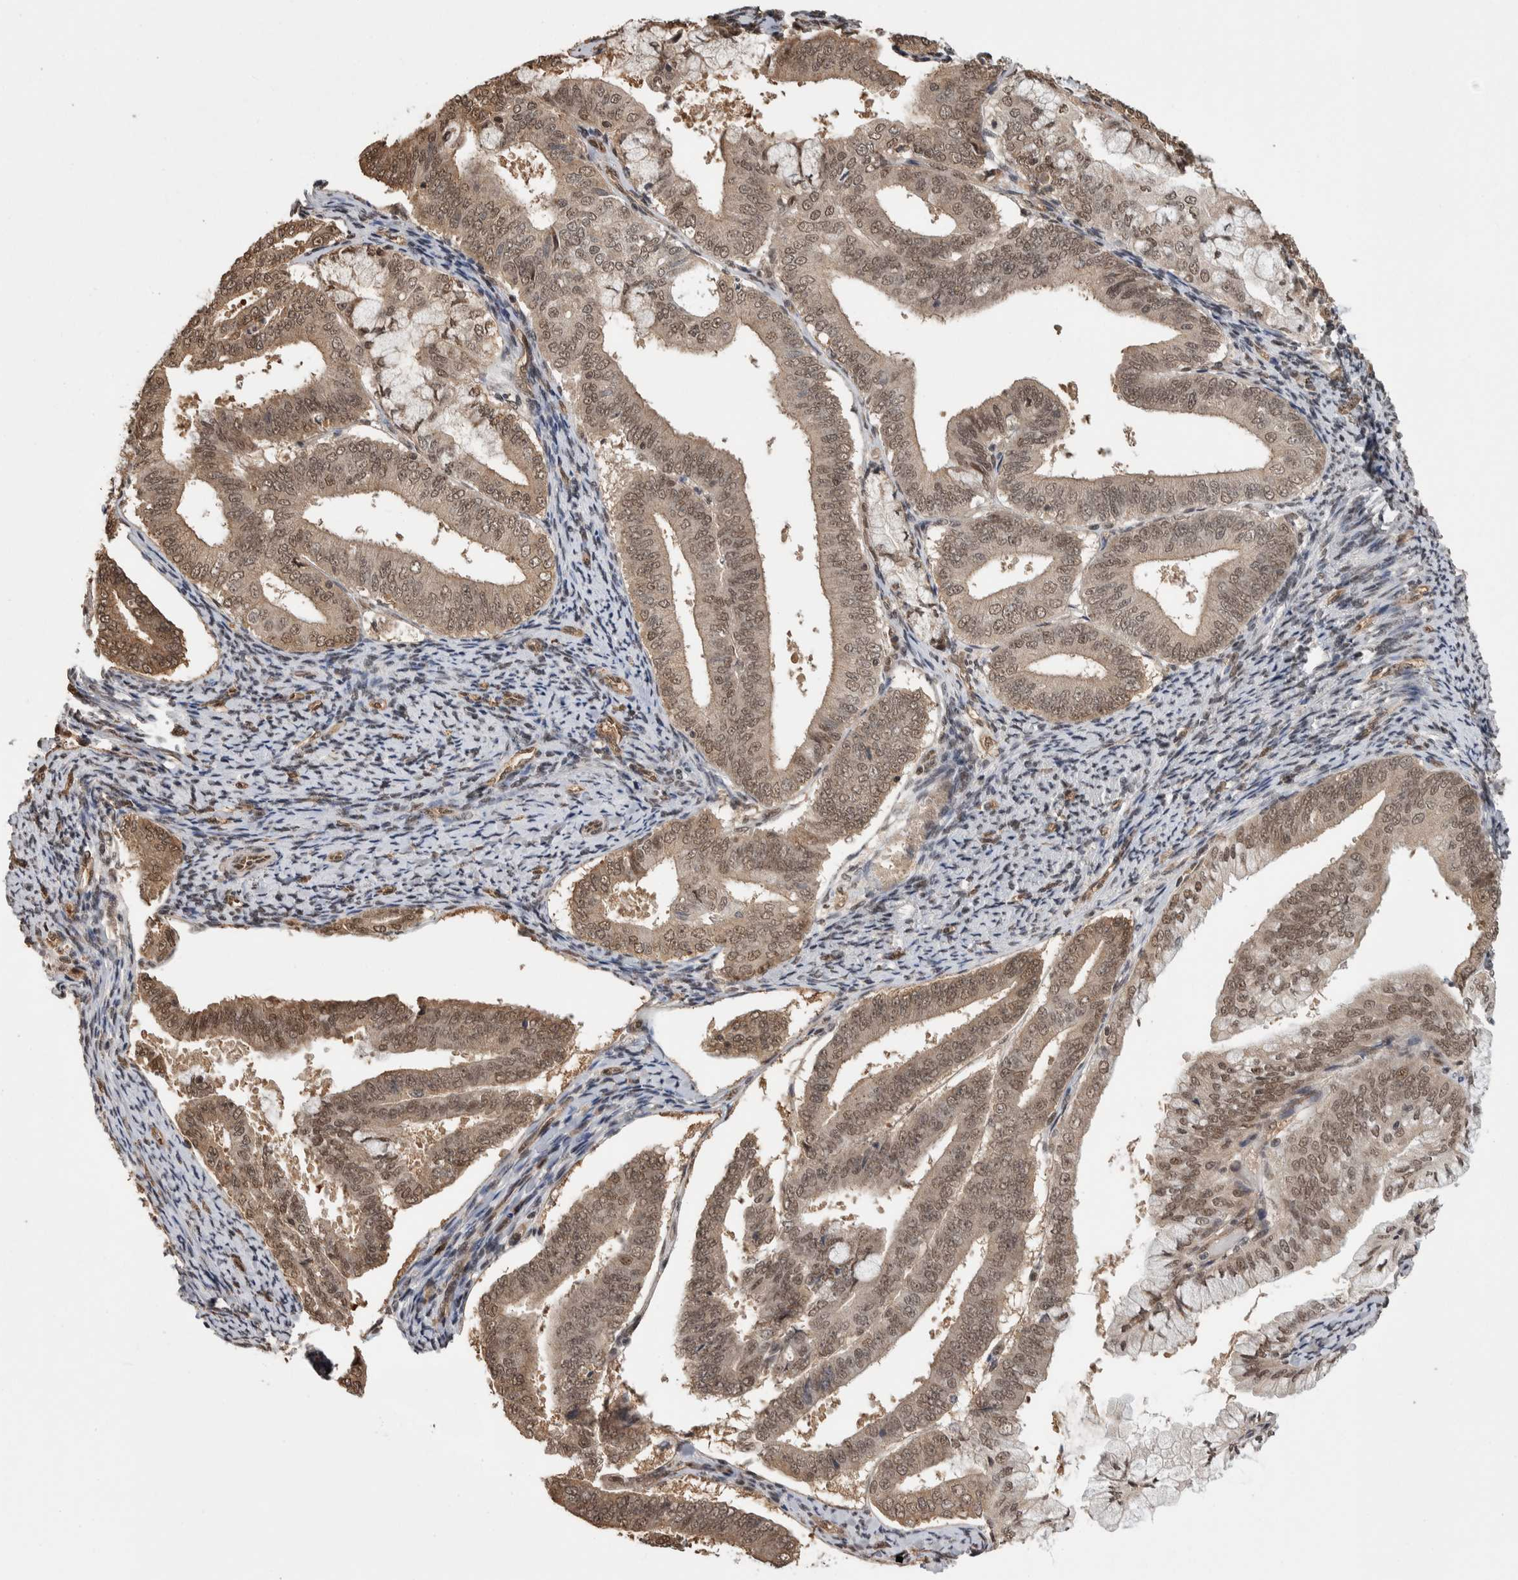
{"staining": {"intensity": "moderate", "quantity": ">75%", "location": "cytoplasmic/membranous,nuclear"}, "tissue": "endometrial cancer", "cell_type": "Tumor cells", "image_type": "cancer", "snomed": [{"axis": "morphology", "description": "Adenocarcinoma, NOS"}, {"axis": "topography", "description": "Endometrium"}], "caption": "Endometrial cancer (adenocarcinoma) was stained to show a protein in brown. There is medium levels of moderate cytoplasmic/membranous and nuclear positivity in approximately >75% of tumor cells.", "gene": "ZNF592", "patient": {"sex": "female", "age": 63}}